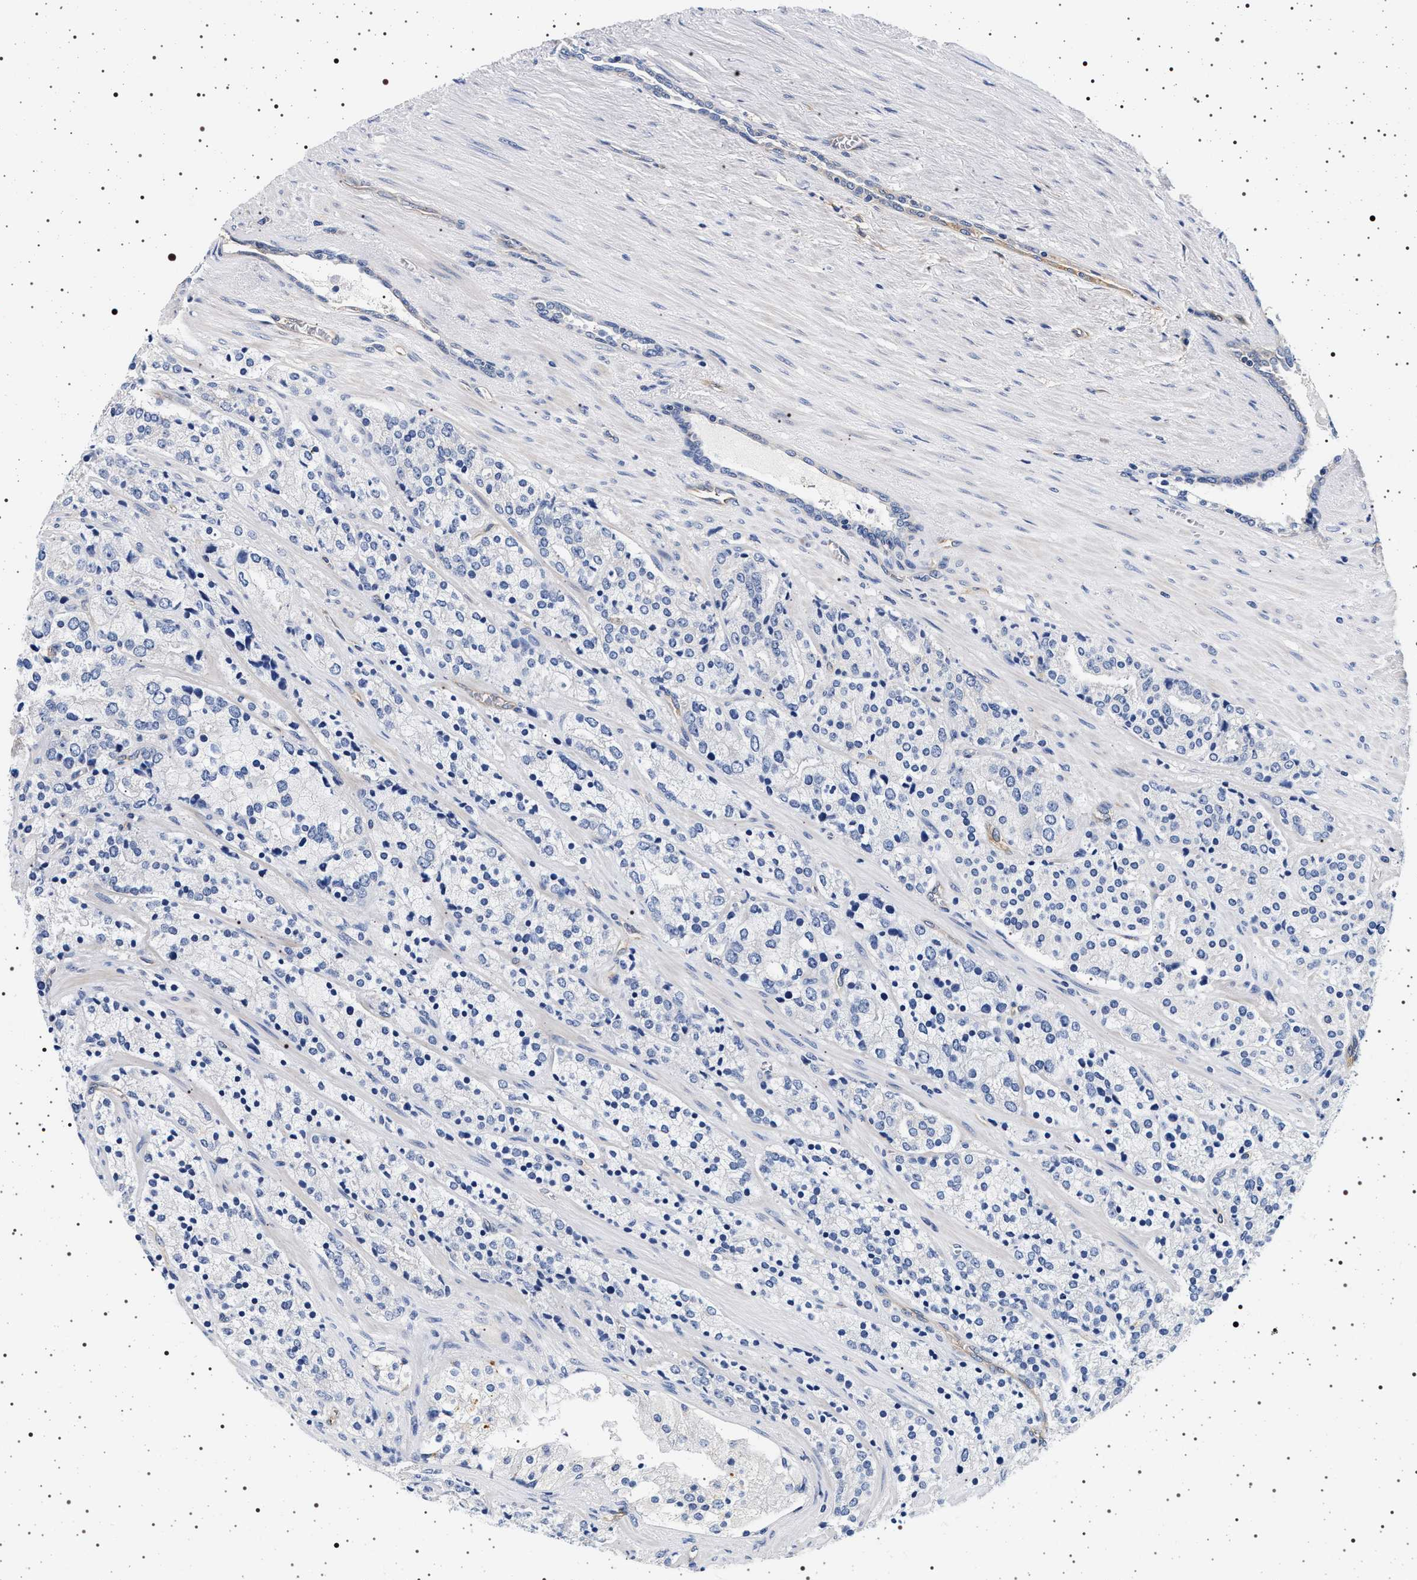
{"staining": {"intensity": "negative", "quantity": "none", "location": "none"}, "tissue": "prostate cancer", "cell_type": "Tumor cells", "image_type": "cancer", "snomed": [{"axis": "morphology", "description": "Adenocarcinoma, High grade"}, {"axis": "topography", "description": "Prostate"}], "caption": "IHC micrograph of neoplastic tissue: human adenocarcinoma (high-grade) (prostate) stained with DAB shows no significant protein positivity in tumor cells. Brightfield microscopy of immunohistochemistry stained with DAB (brown) and hematoxylin (blue), captured at high magnification.", "gene": "HSD17B1", "patient": {"sex": "male", "age": 71}}